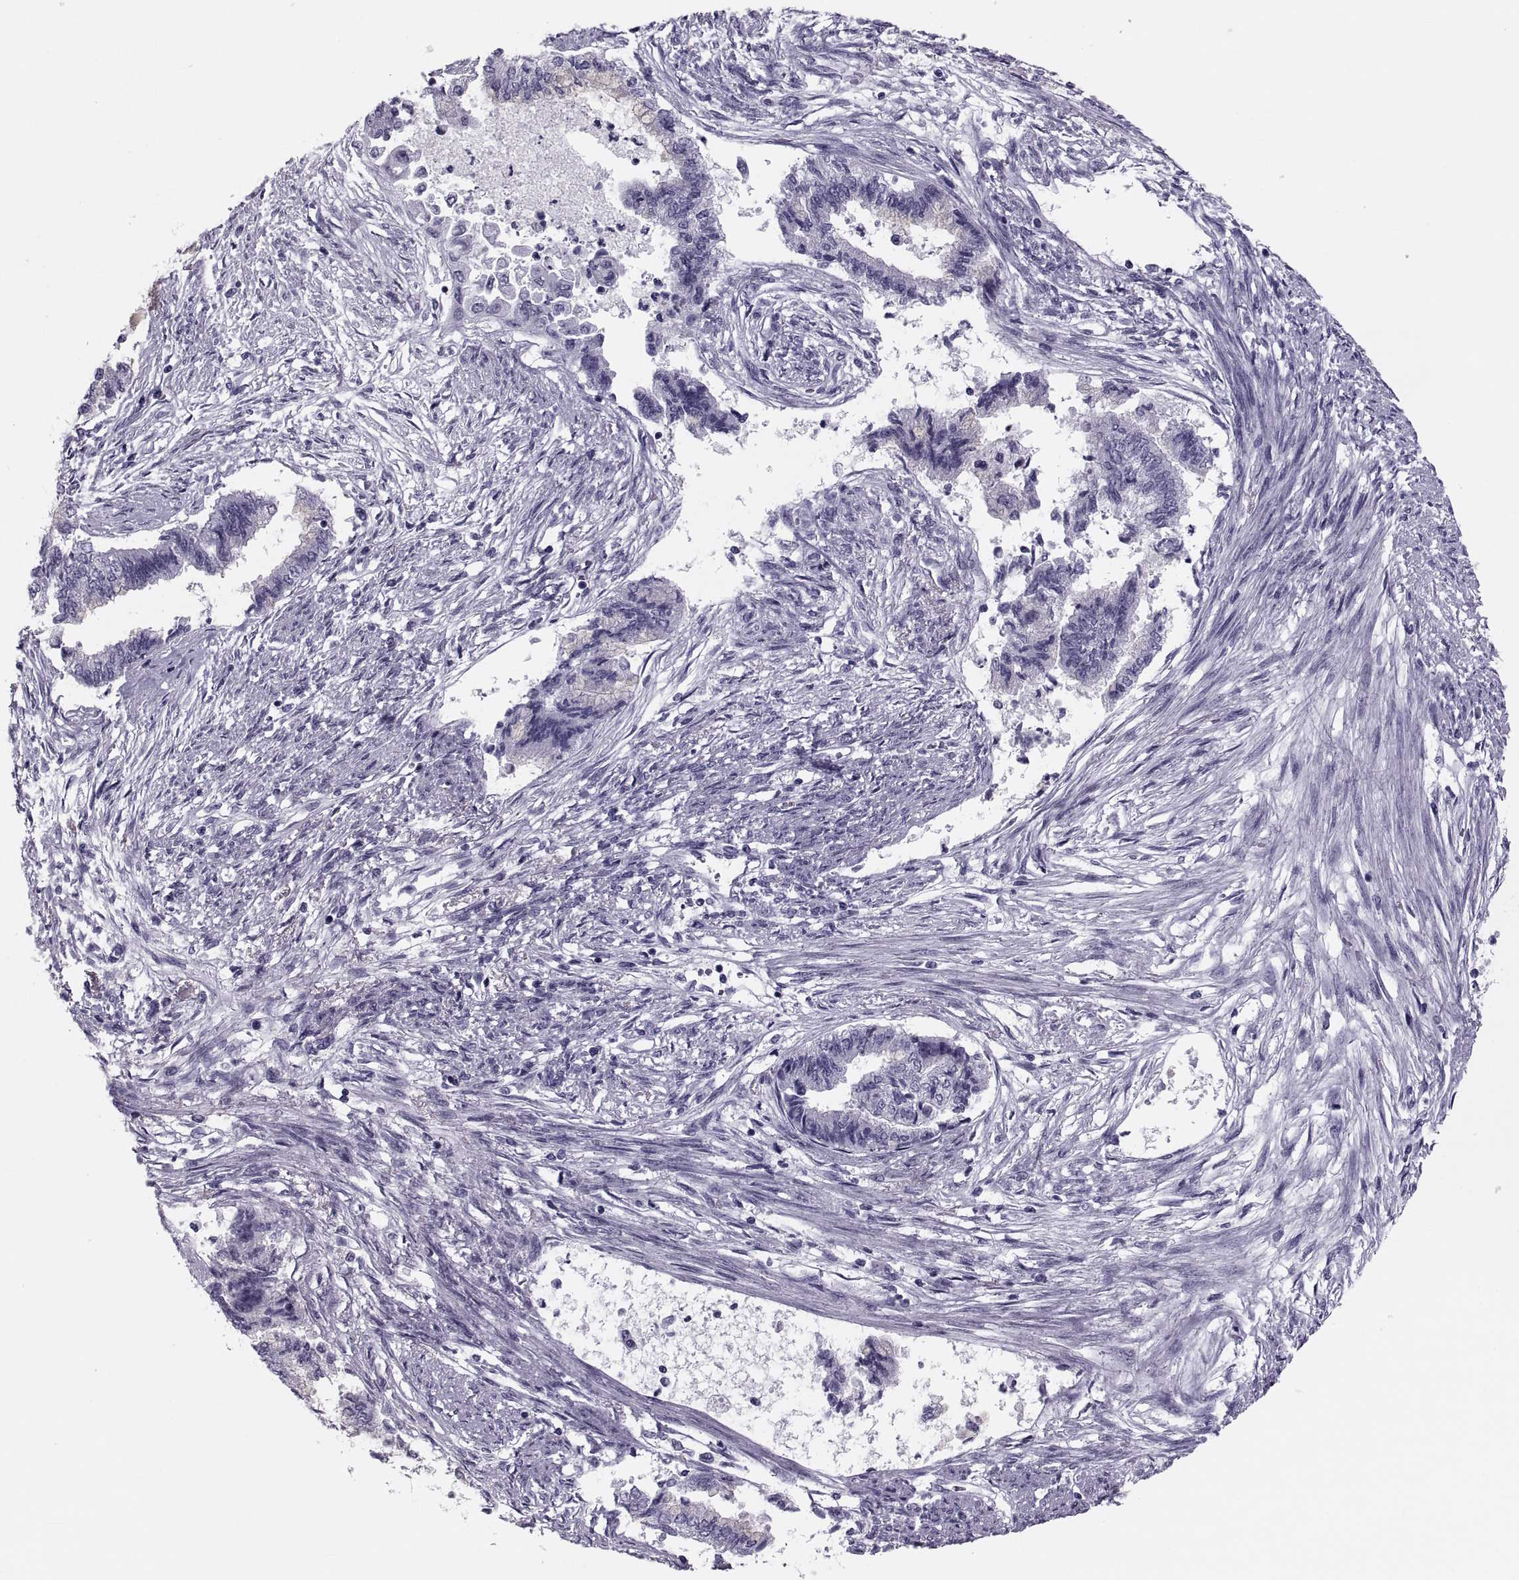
{"staining": {"intensity": "negative", "quantity": "none", "location": "none"}, "tissue": "endometrial cancer", "cell_type": "Tumor cells", "image_type": "cancer", "snomed": [{"axis": "morphology", "description": "Adenocarcinoma, NOS"}, {"axis": "topography", "description": "Endometrium"}], "caption": "Immunohistochemical staining of endometrial cancer shows no significant staining in tumor cells.", "gene": "CRISP1", "patient": {"sex": "female", "age": 65}}